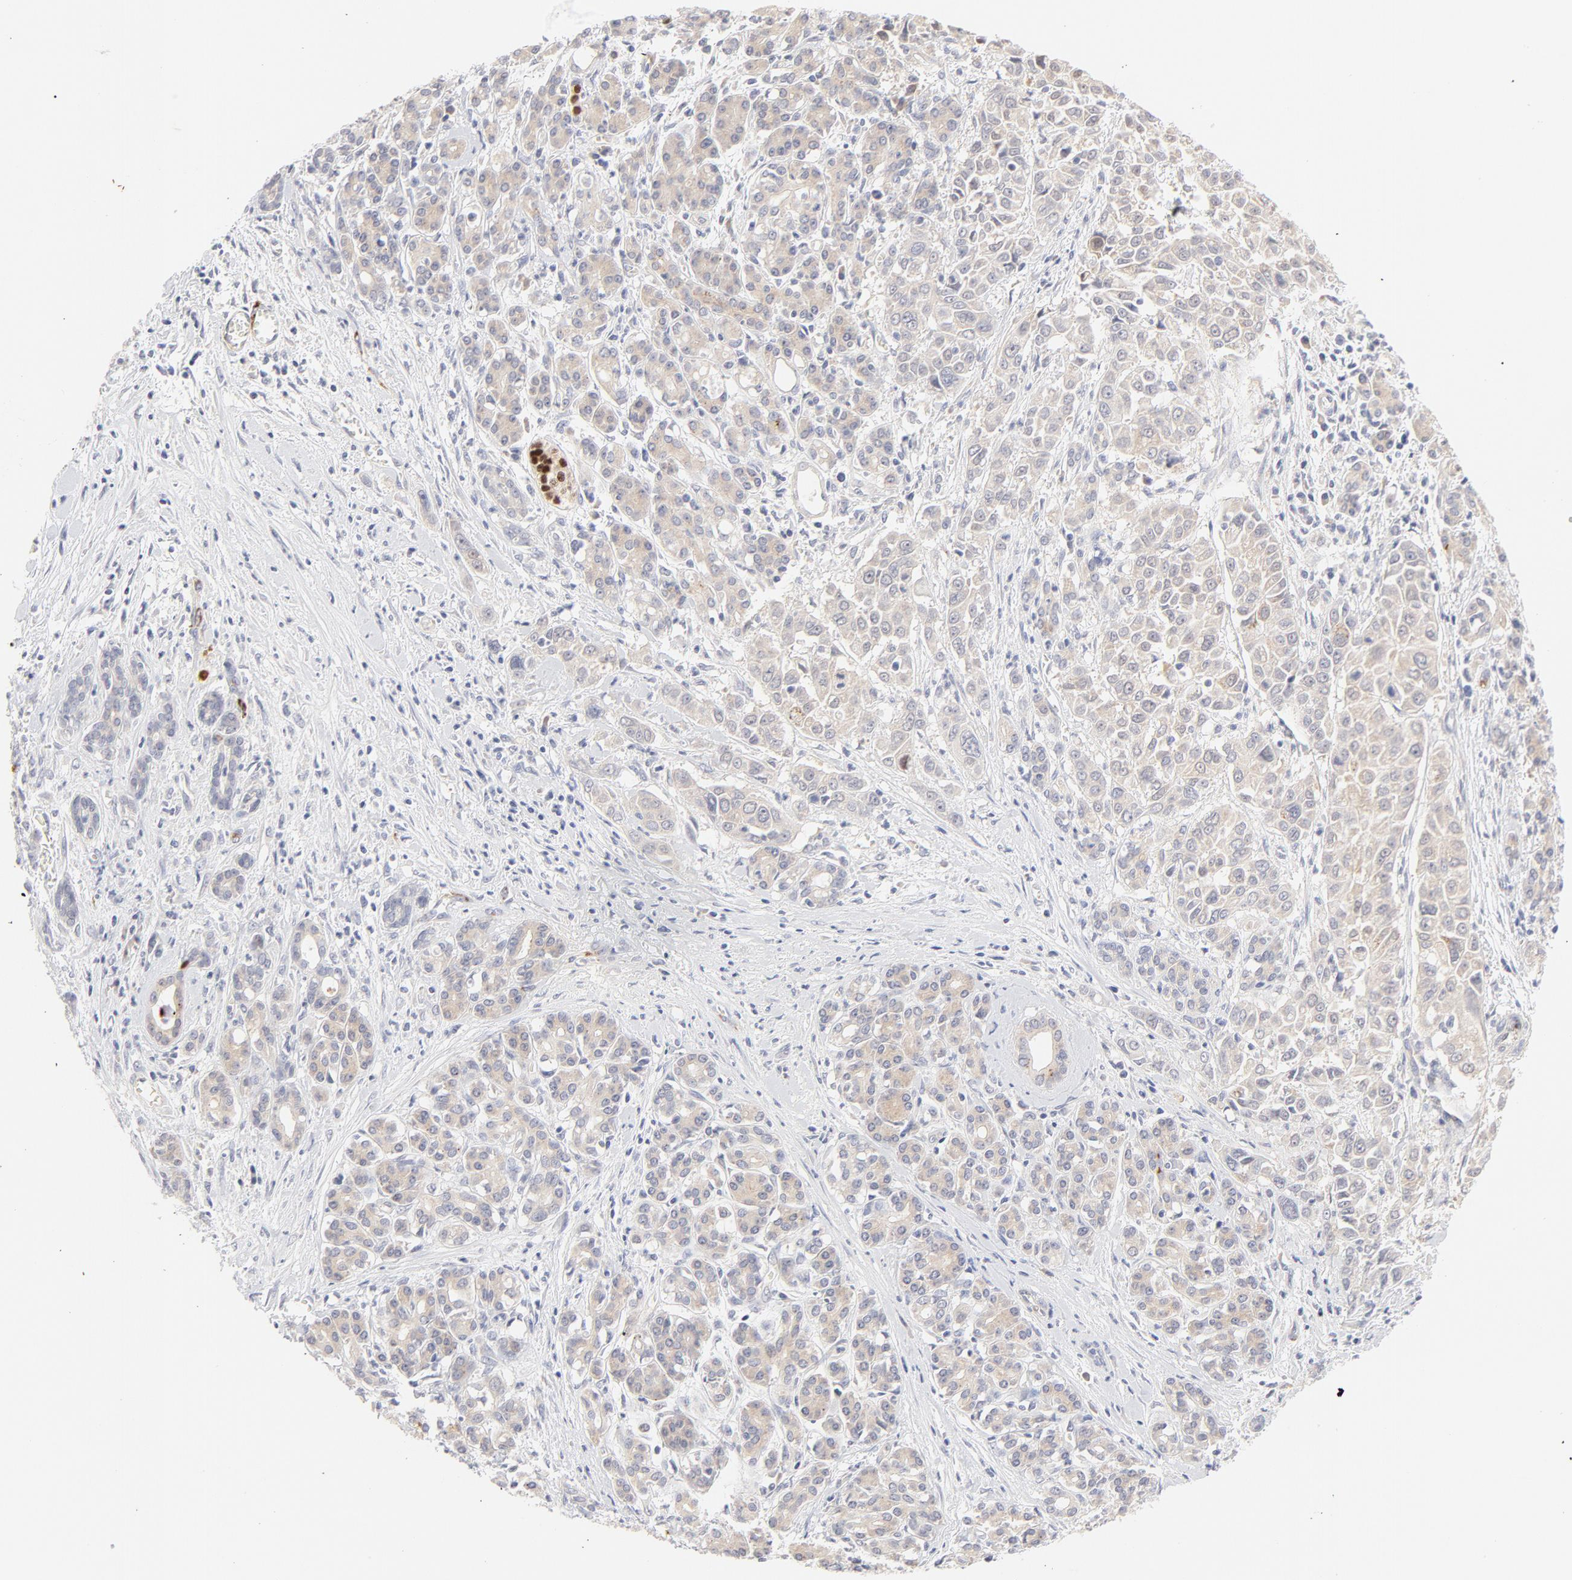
{"staining": {"intensity": "weak", "quantity": "25%-75%", "location": "cytoplasmic/membranous"}, "tissue": "pancreatic cancer", "cell_type": "Tumor cells", "image_type": "cancer", "snomed": [{"axis": "morphology", "description": "Adenocarcinoma, NOS"}, {"axis": "topography", "description": "Pancreas"}], "caption": "Immunohistochemistry (IHC) histopathology image of neoplastic tissue: human pancreatic cancer (adenocarcinoma) stained using immunohistochemistry shows low levels of weak protein expression localized specifically in the cytoplasmic/membranous of tumor cells, appearing as a cytoplasmic/membranous brown color.", "gene": "NKX2-2", "patient": {"sex": "female", "age": 52}}